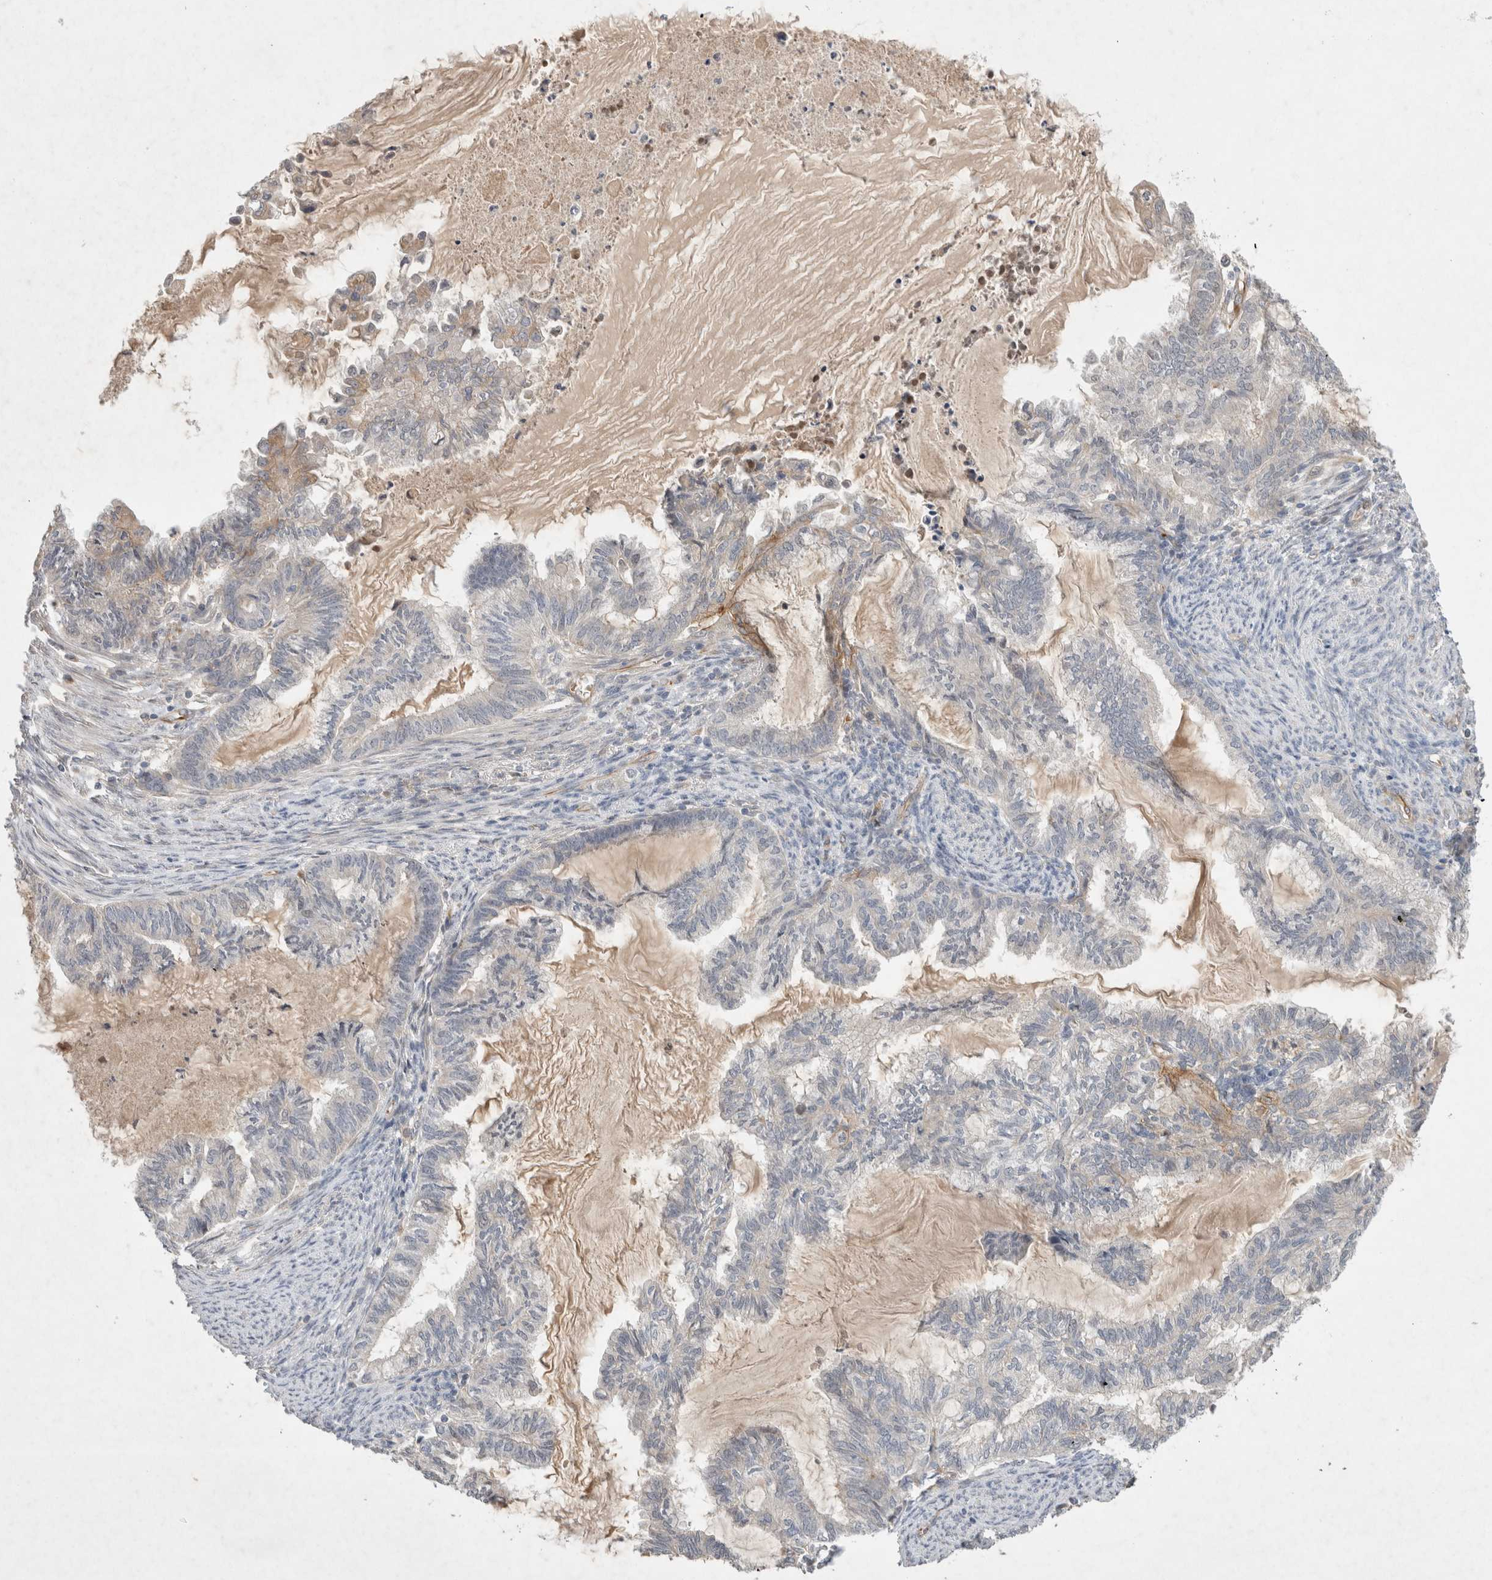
{"staining": {"intensity": "negative", "quantity": "none", "location": "none"}, "tissue": "endometrial cancer", "cell_type": "Tumor cells", "image_type": "cancer", "snomed": [{"axis": "morphology", "description": "Adenocarcinoma, NOS"}, {"axis": "topography", "description": "Endometrium"}], "caption": "Human endometrial cancer stained for a protein using IHC demonstrates no expression in tumor cells.", "gene": "NMU", "patient": {"sex": "female", "age": 86}}